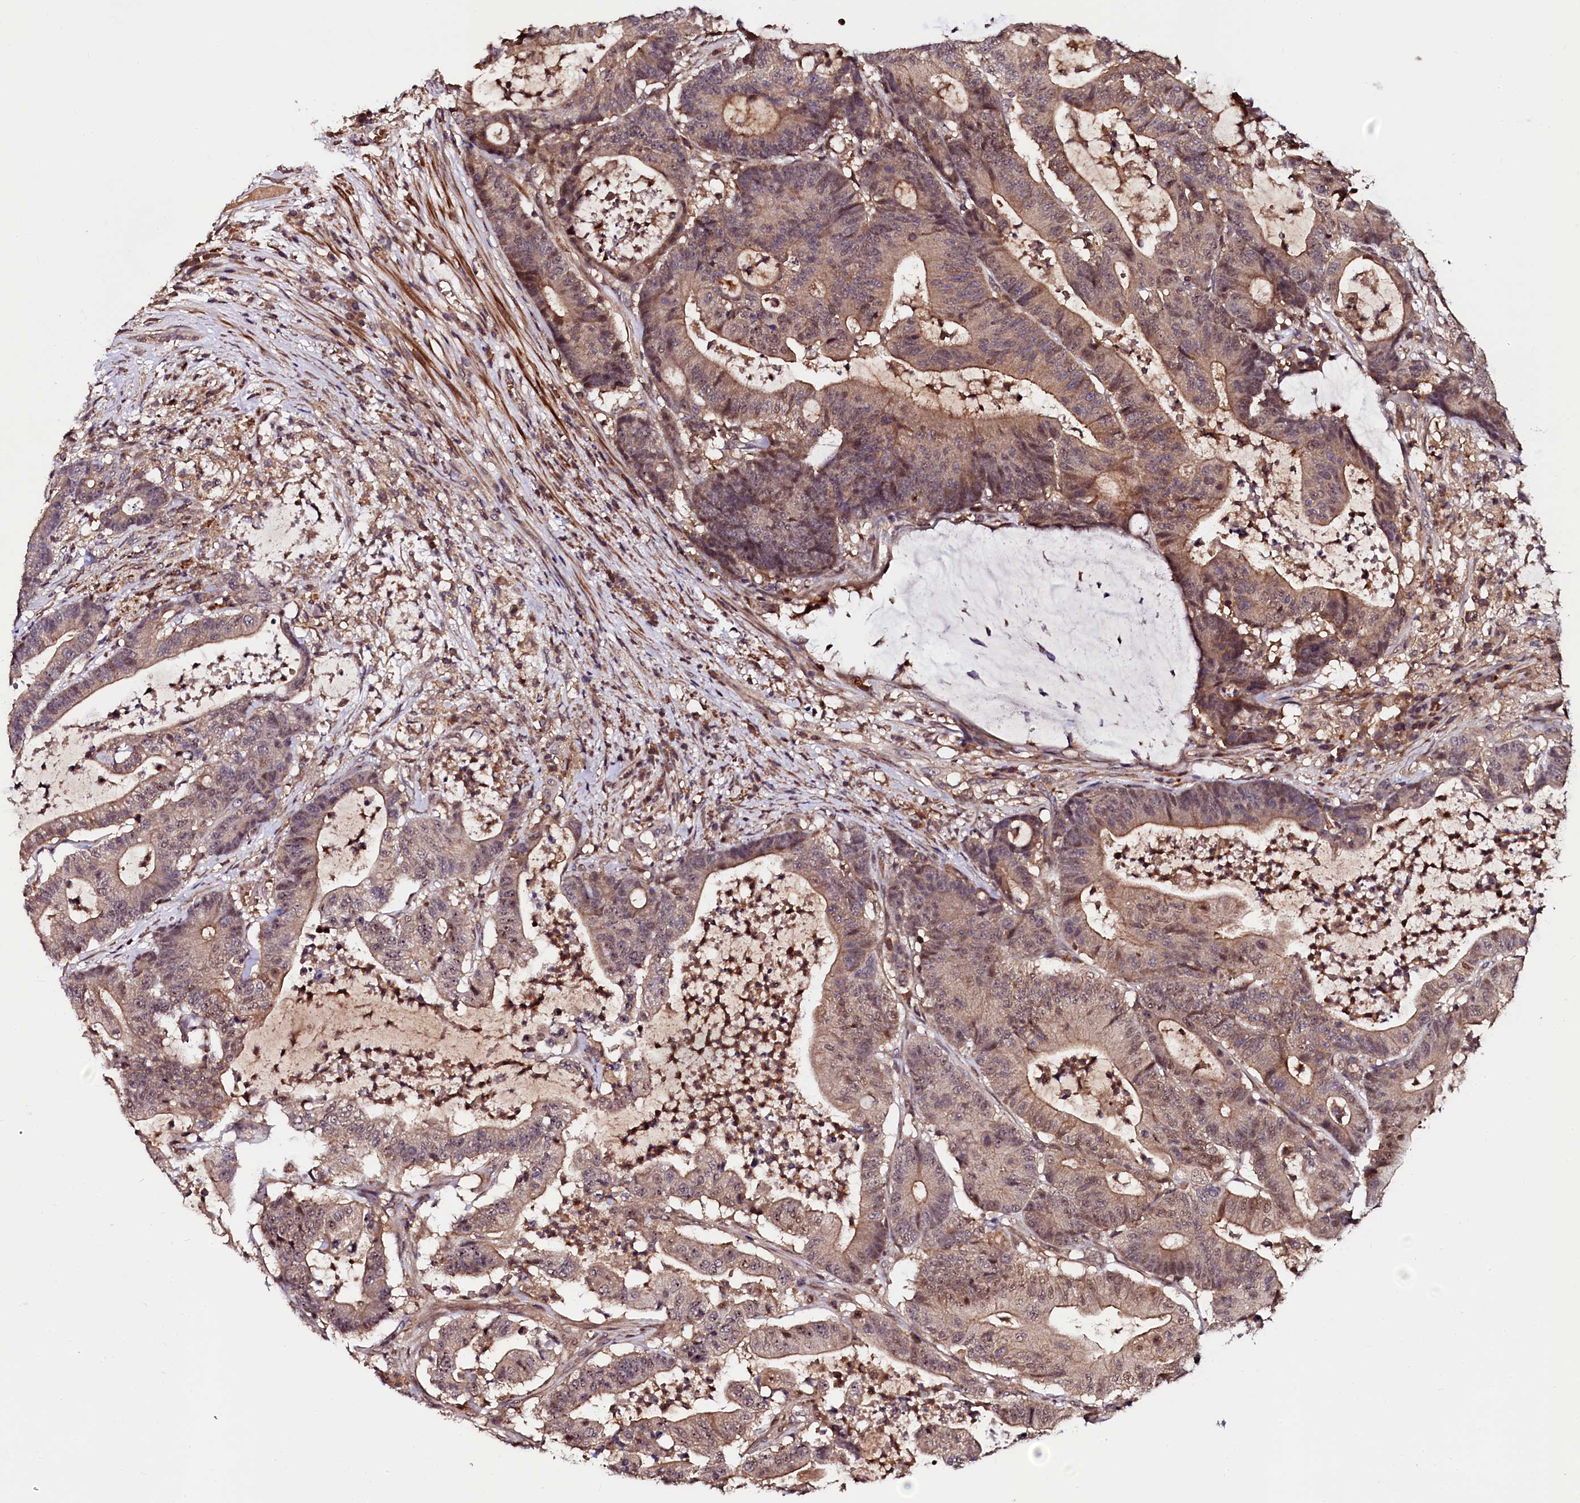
{"staining": {"intensity": "weak", "quantity": ">75%", "location": "cytoplasmic/membranous,nuclear"}, "tissue": "colorectal cancer", "cell_type": "Tumor cells", "image_type": "cancer", "snomed": [{"axis": "morphology", "description": "Adenocarcinoma, NOS"}, {"axis": "topography", "description": "Colon"}], "caption": "Immunohistochemical staining of colorectal cancer (adenocarcinoma) demonstrates weak cytoplasmic/membranous and nuclear protein staining in about >75% of tumor cells. The staining was performed using DAB, with brown indicating positive protein expression. Nuclei are stained blue with hematoxylin.", "gene": "N4BP1", "patient": {"sex": "female", "age": 84}}